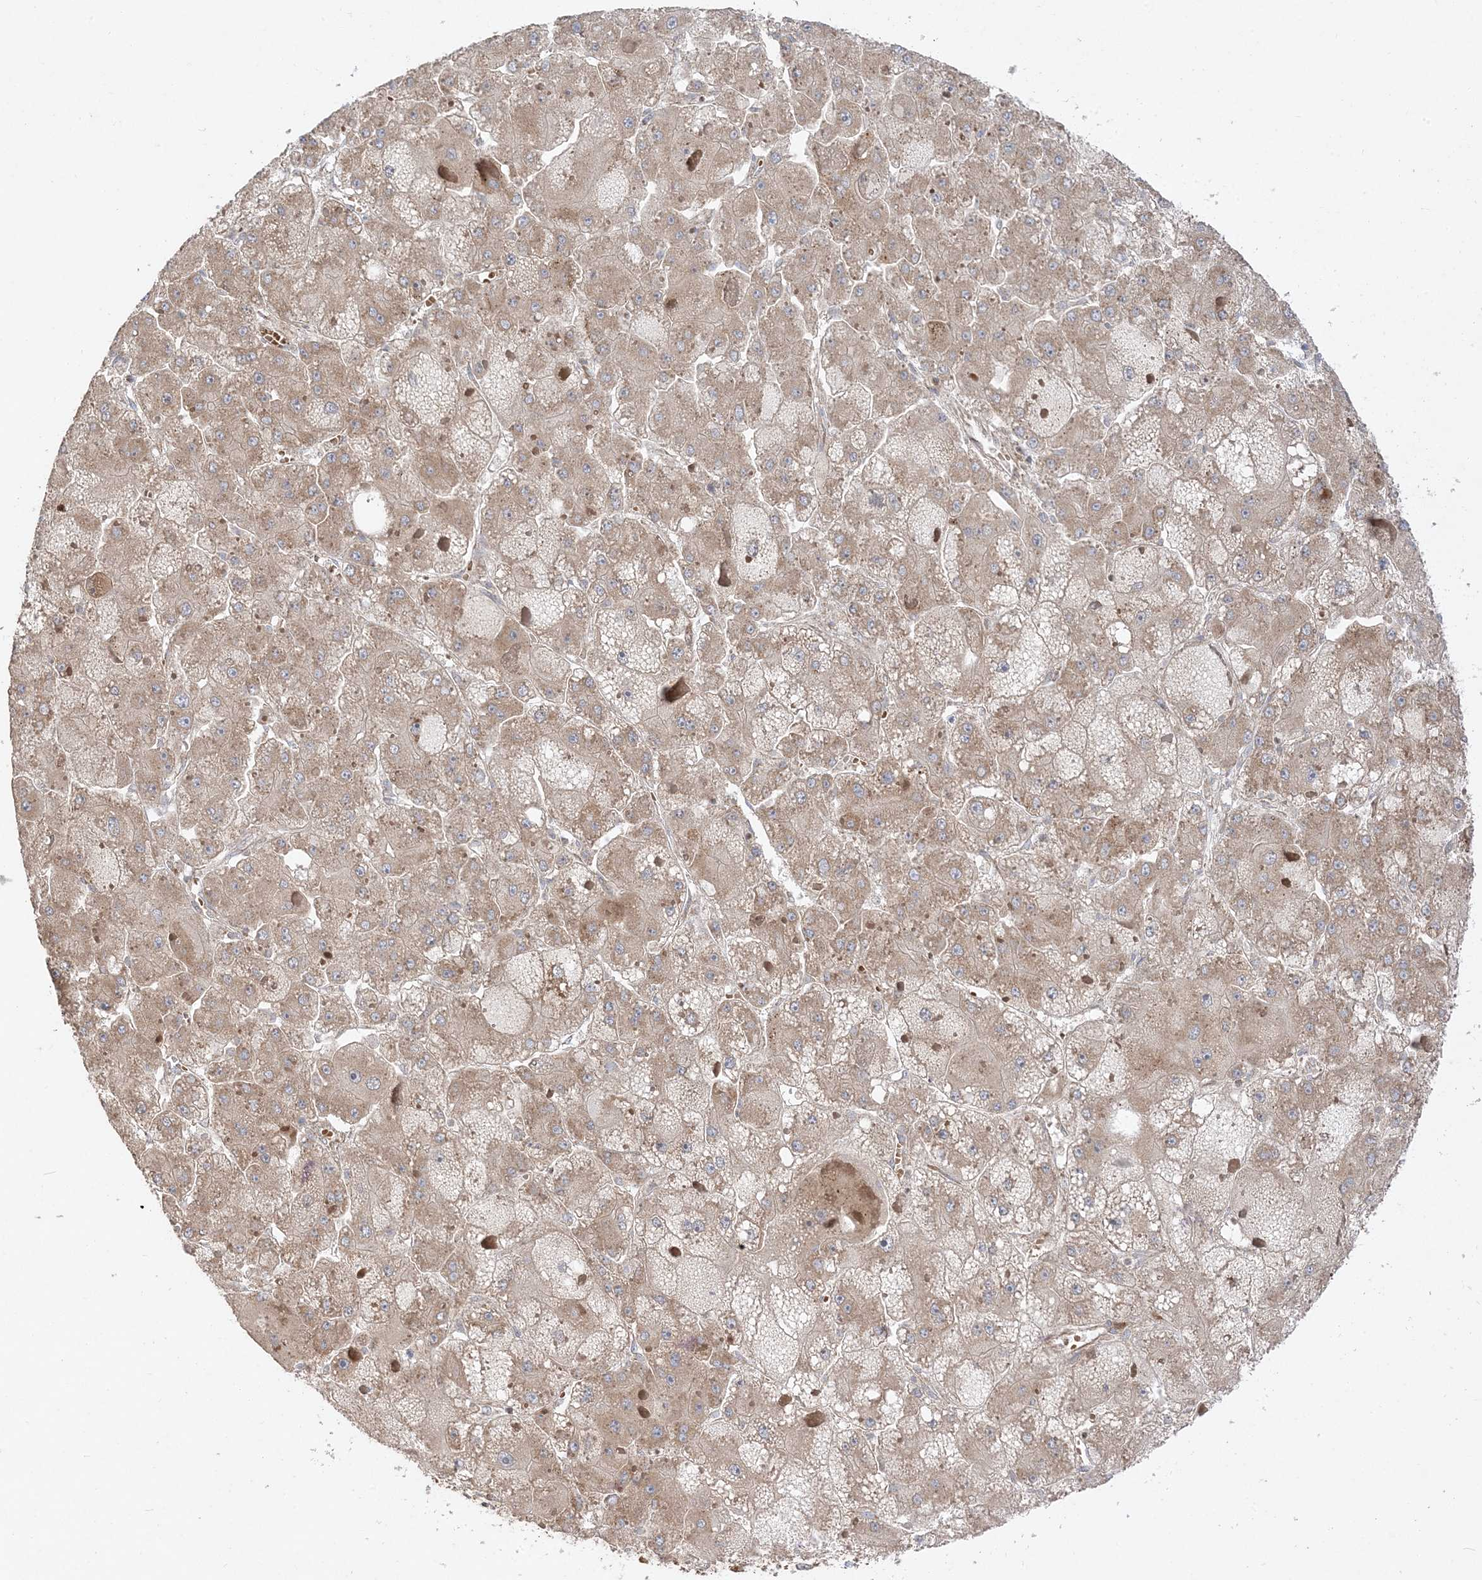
{"staining": {"intensity": "weak", "quantity": ">75%", "location": "cytoplasmic/membranous"}, "tissue": "liver cancer", "cell_type": "Tumor cells", "image_type": "cancer", "snomed": [{"axis": "morphology", "description": "Carcinoma, Hepatocellular, NOS"}, {"axis": "topography", "description": "Liver"}], "caption": "Liver cancer stained with immunohistochemistry (IHC) shows weak cytoplasmic/membranous expression in about >75% of tumor cells. Using DAB (brown) and hematoxylin (blue) stains, captured at high magnification using brightfield microscopy.", "gene": "AARS2", "patient": {"sex": "female", "age": 73}}